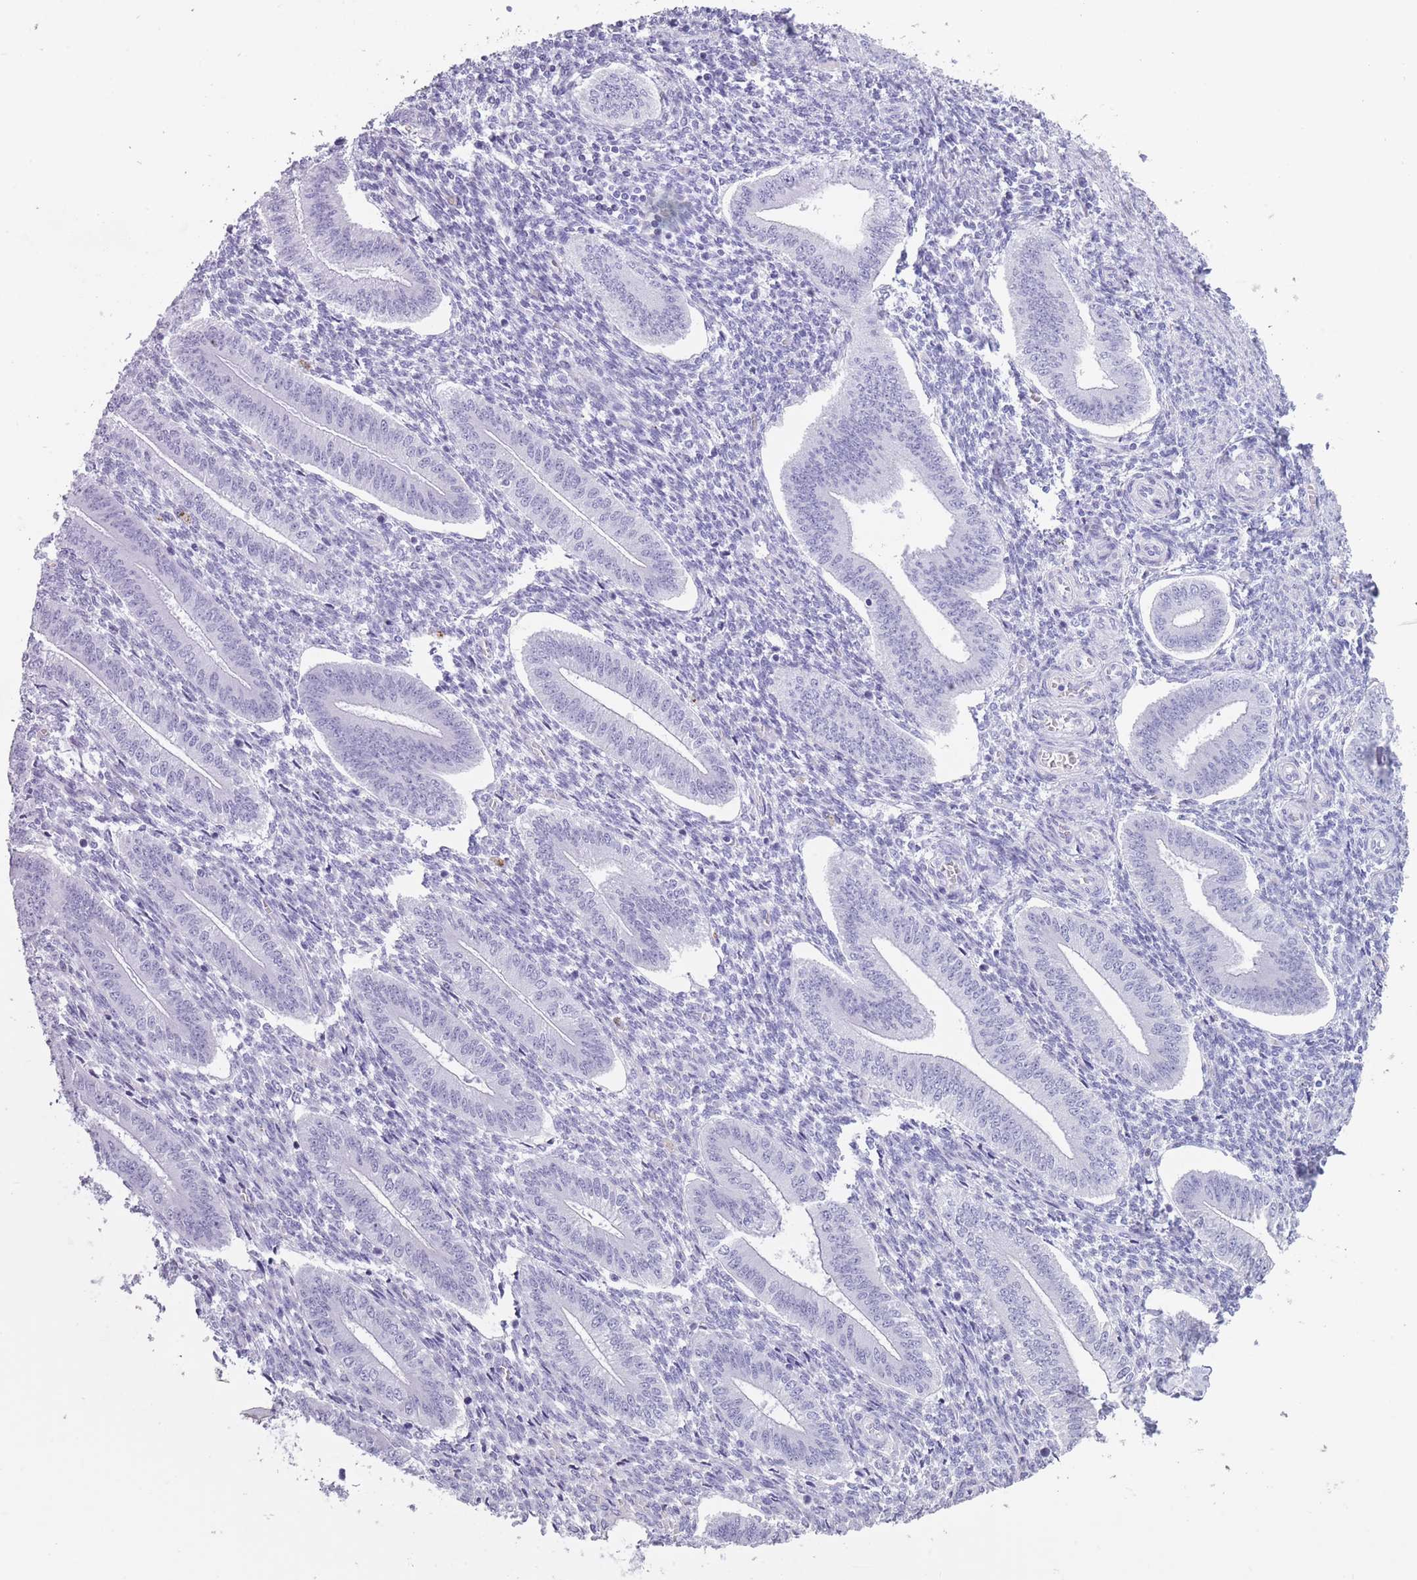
{"staining": {"intensity": "negative", "quantity": "none", "location": "none"}, "tissue": "endometrium", "cell_type": "Cells in endometrial stroma", "image_type": "normal", "snomed": [{"axis": "morphology", "description": "Normal tissue, NOS"}, {"axis": "topography", "description": "Endometrium"}], "caption": "An IHC image of benign endometrium is shown. There is no staining in cells in endometrial stroma of endometrium.", "gene": "OR4F16", "patient": {"sex": "female", "age": 34}}